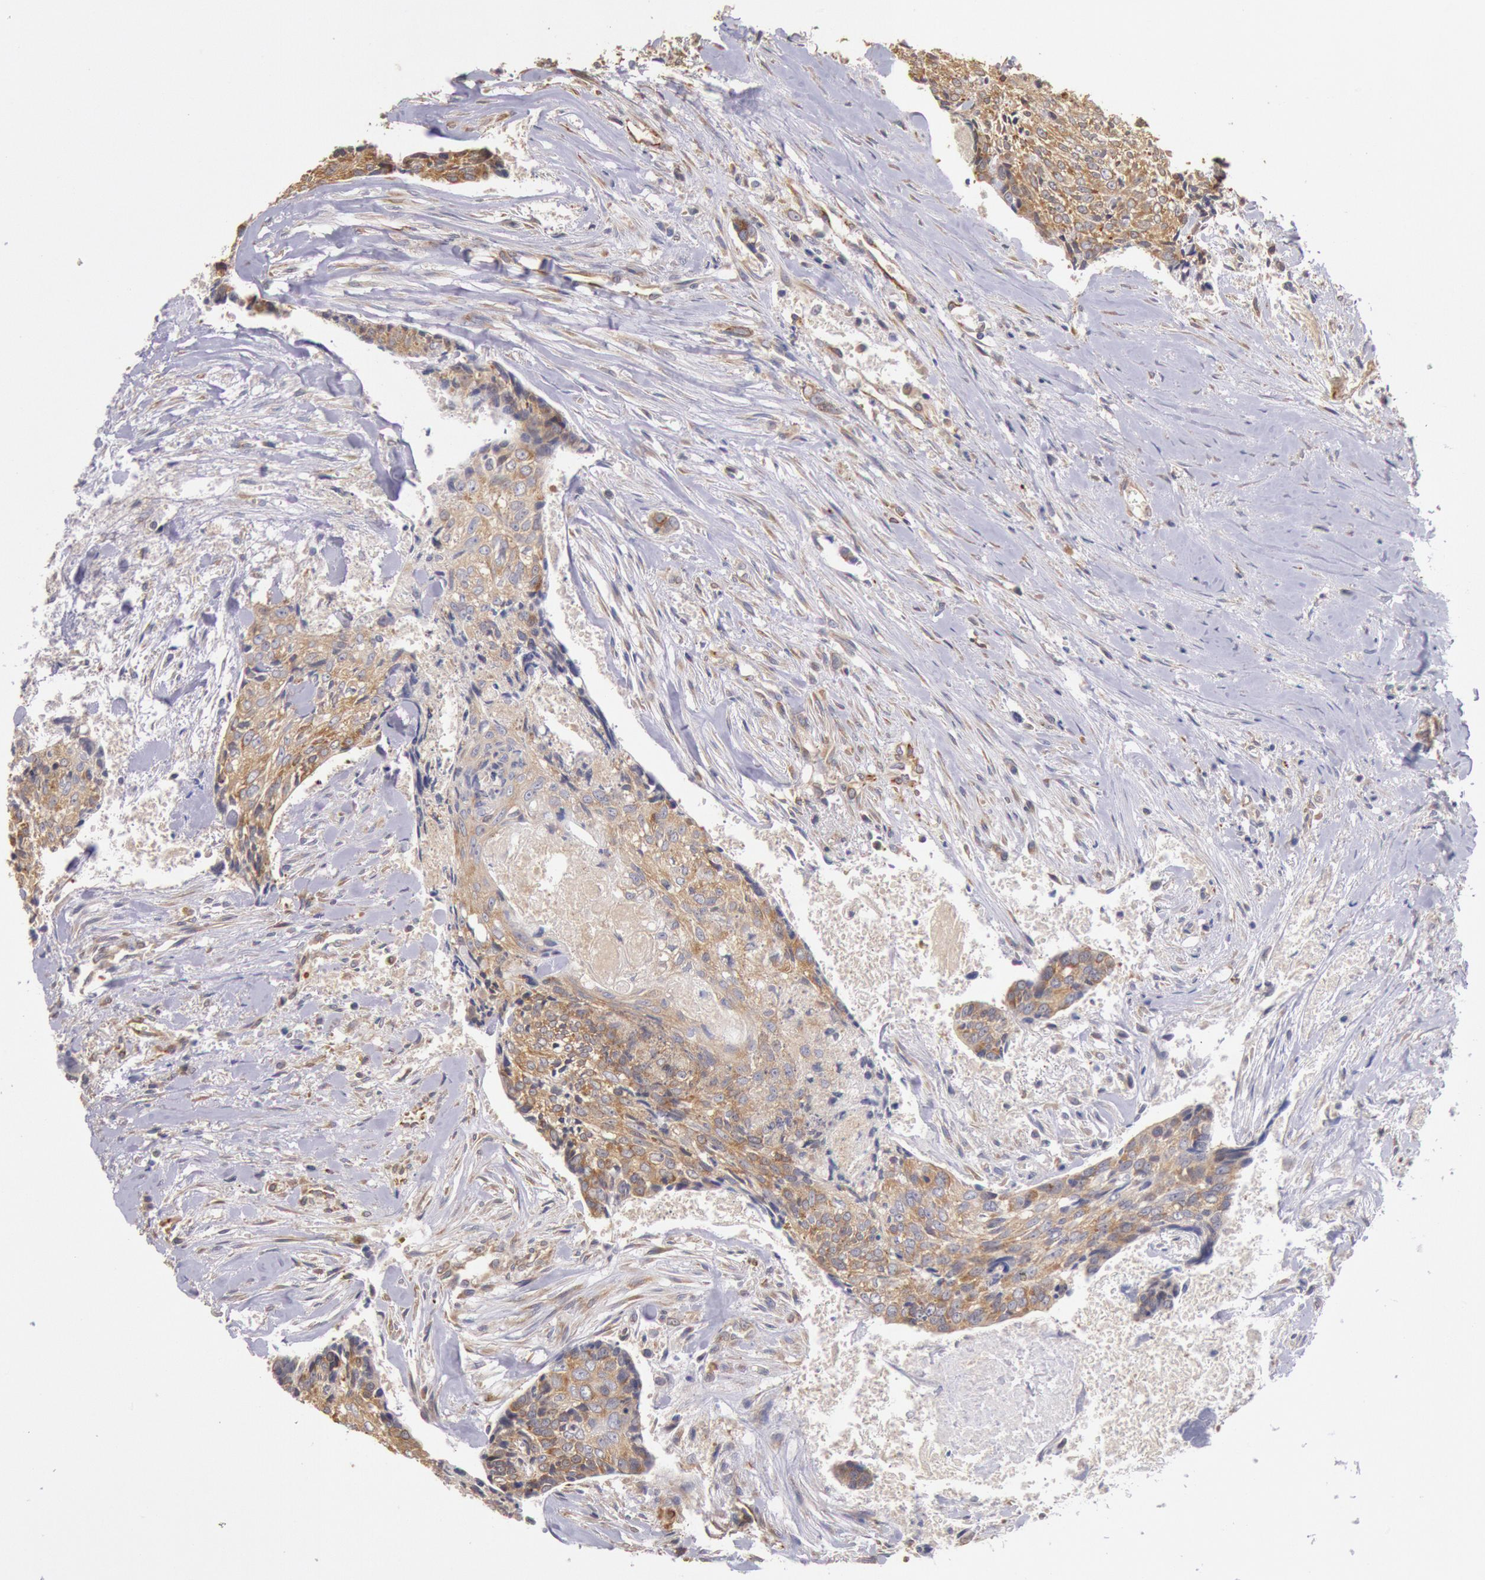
{"staining": {"intensity": "moderate", "quantity": "25%-75%", "location": "cytoplasmic/membranous"}, "tissue": "head and neck cancer", "cell_type": "Tumor cells", "image_type": "cancer", "snomed": [{"axis": "morphology", "description": "Squamous cell carcinoma, NOS"}, {"axis": "topography", "description": "Salivary gland"}, {"axis": "topography", "description": "Head-Neck"}], "caption": "Human head and neck squamous cell carcinoma stained with a protein marker displays moderate staining in tumor cells.", "gene": "DRG1", "patient": {"sex": "male", "age": 70}}